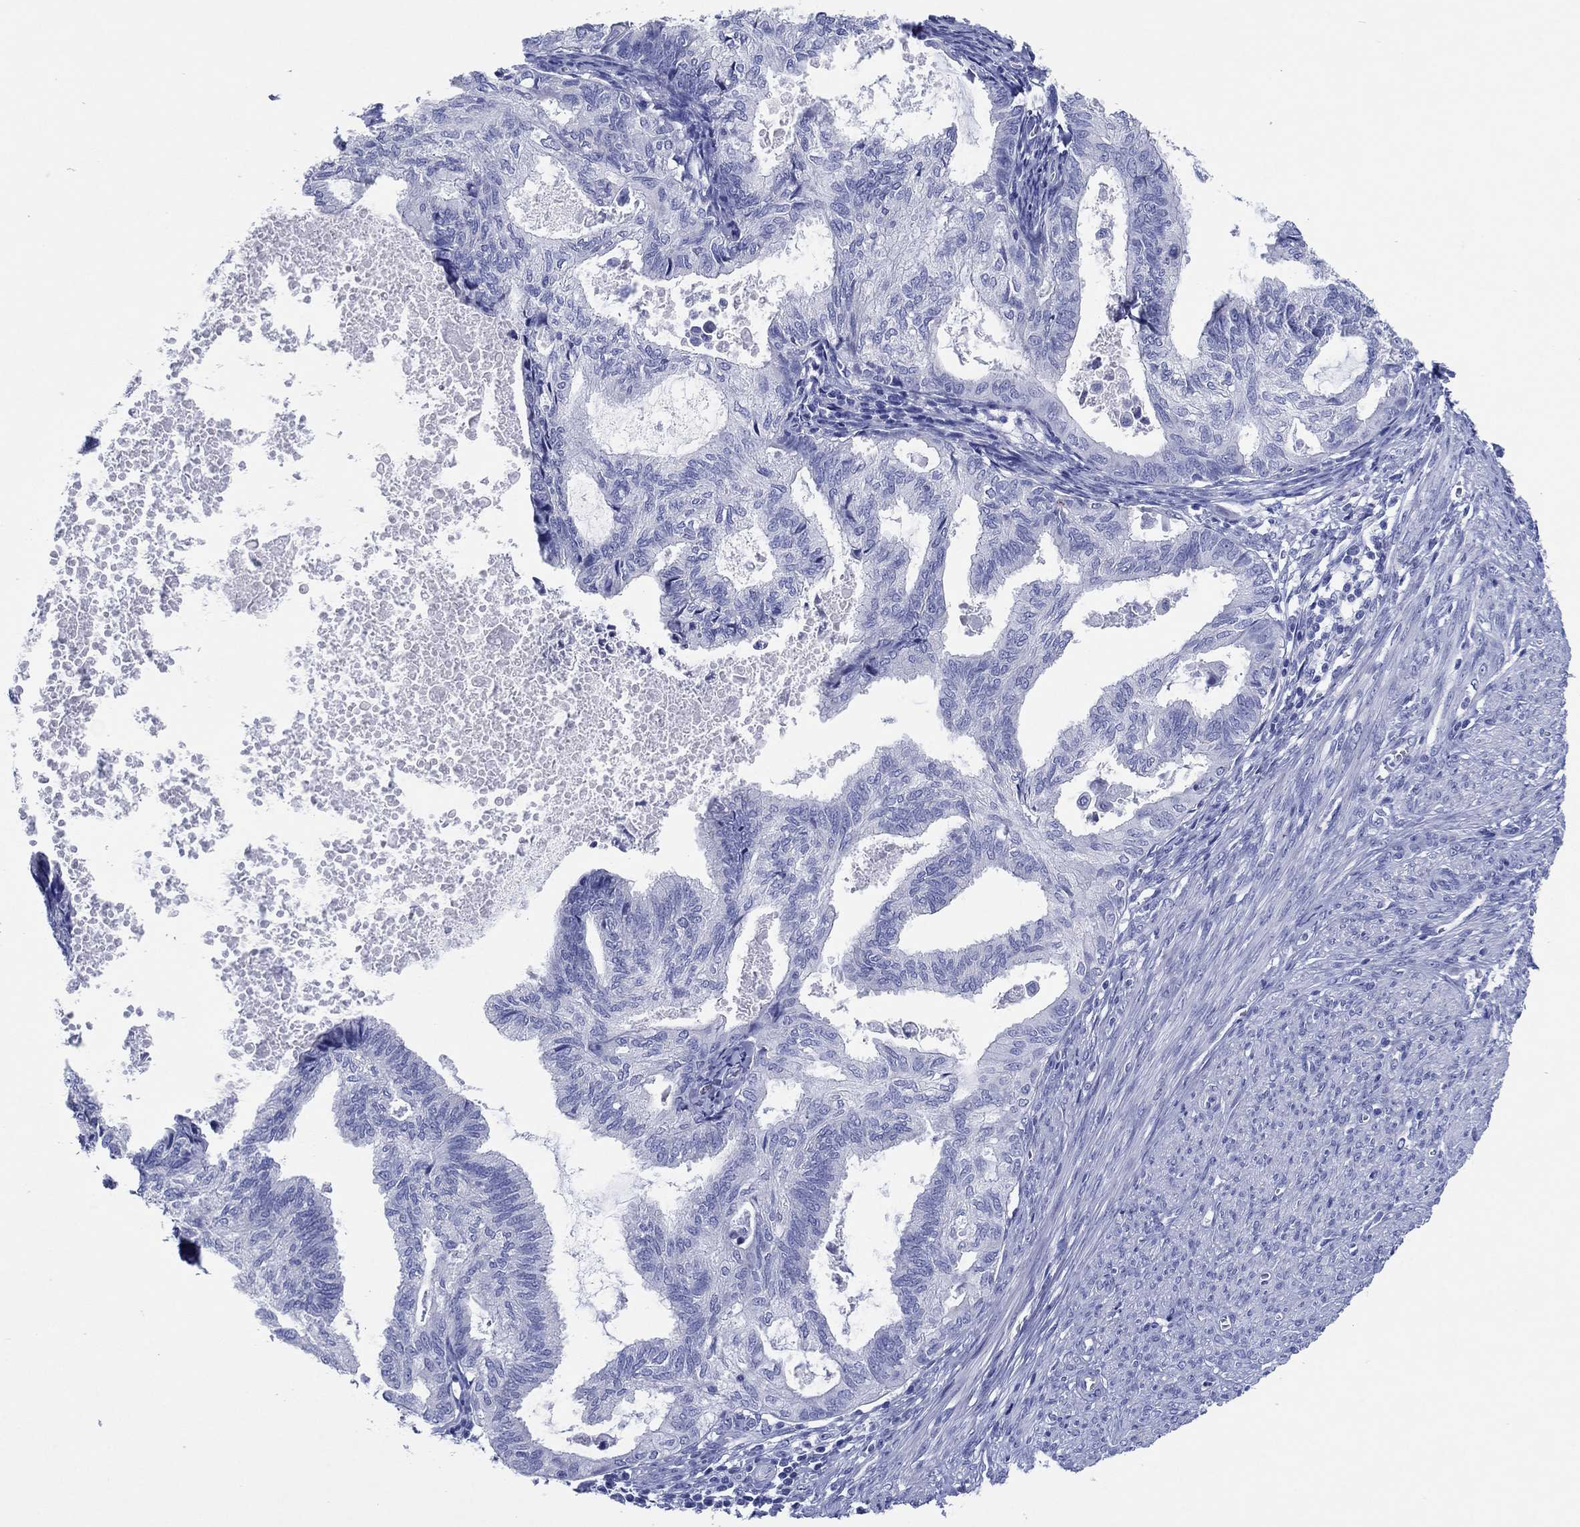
{"staining": {"intensity": "negative", "quantity": "none", "location": "none"}, "tissue": "endometrial cancer", "cell_type": "Tumor cells", "image_type": "cancer", "snomed": [{"axis": "morphology", "description": "Adenocarcinoma, NOS"}, {"axis": "topography", "description": "Endometrium"}], "caption": "Immunohistochemistry (IHC) of human endometrial adenocarcinoma demonstrates no staining in tumor cells. (DAB (3,3'-diaminobenzidine) IHC with hematoxylin counter stain).", "gene": "HCRT", "patient": {"sex": "female", "age": 86}}